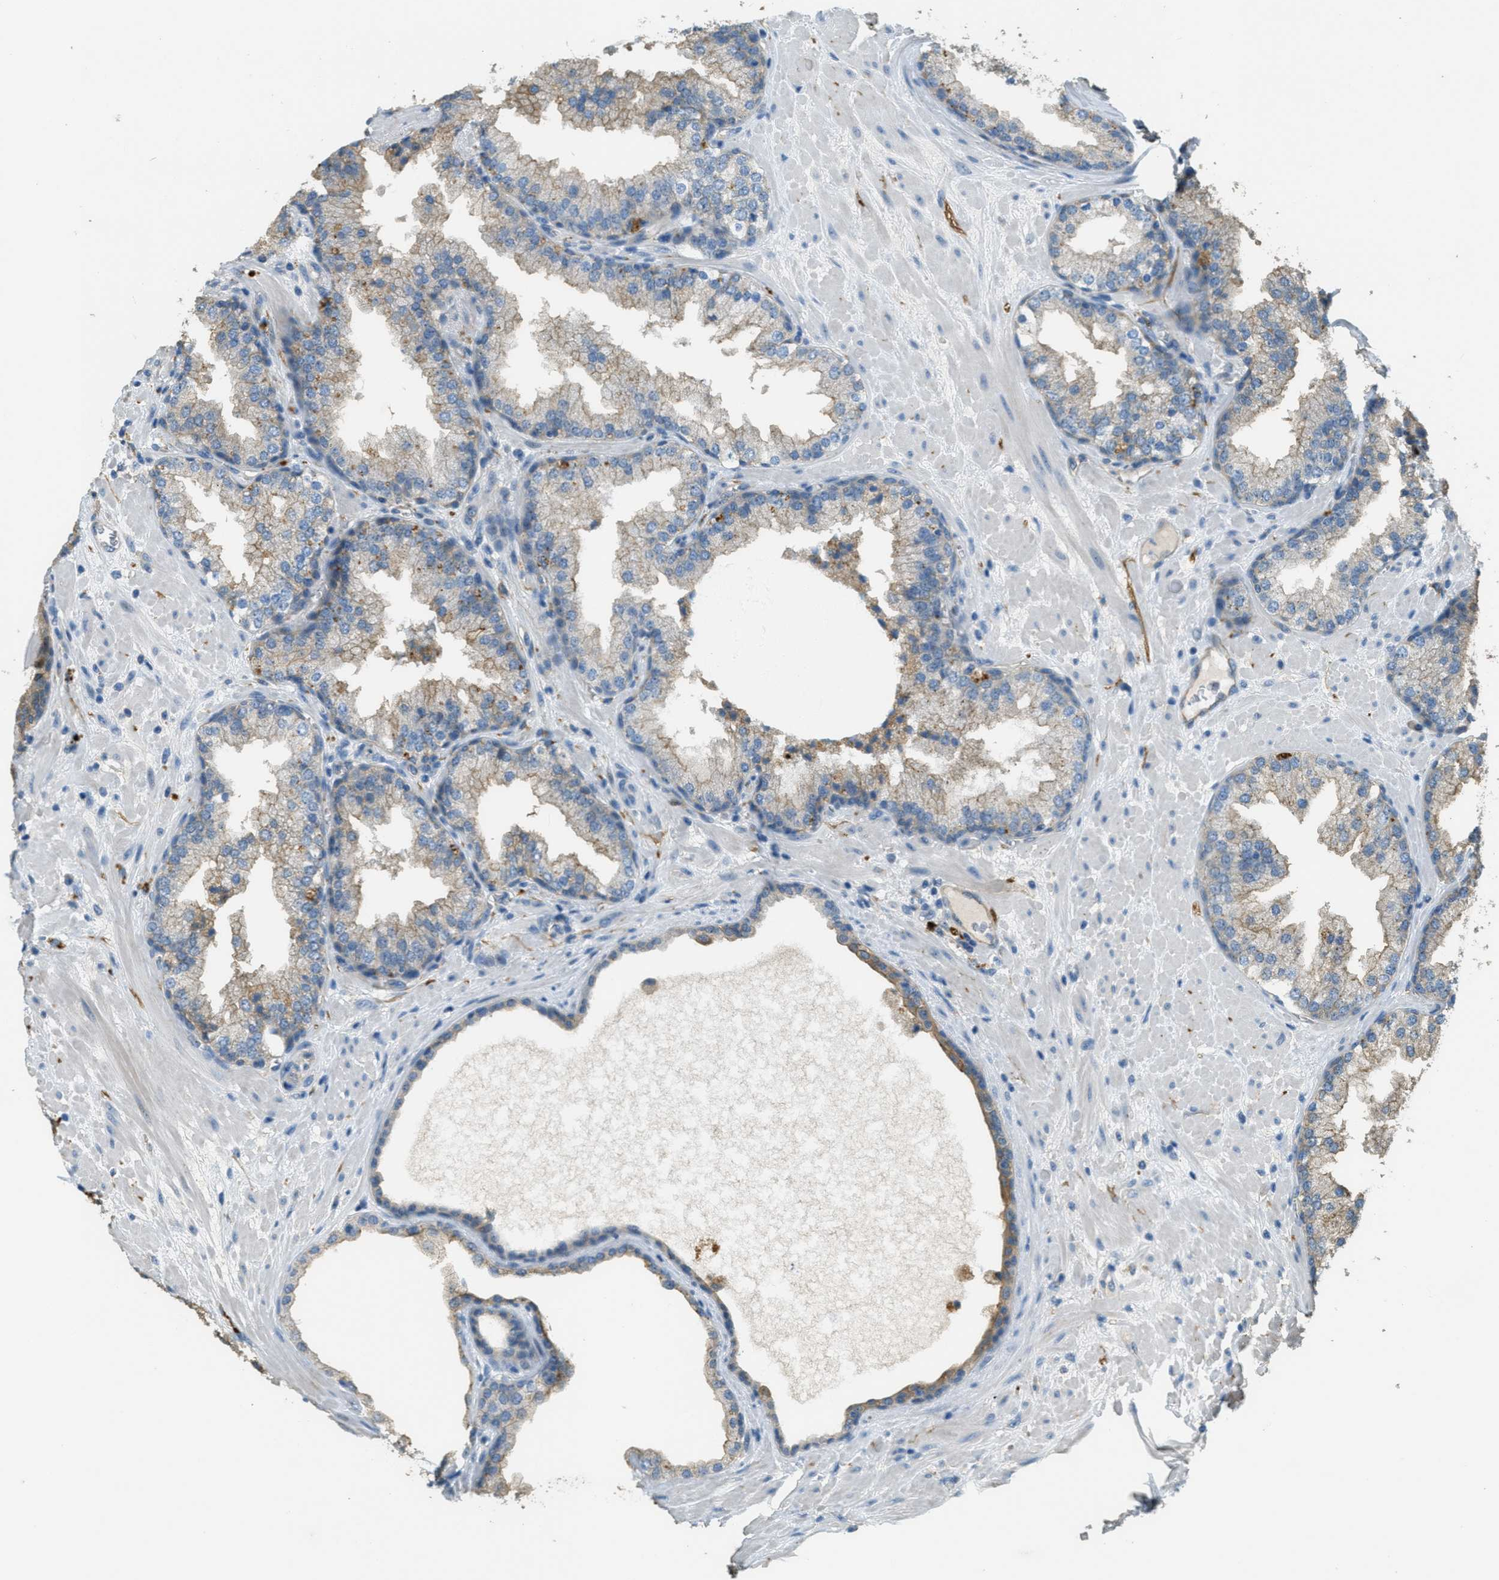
{"staining": {"intensity": "weak", "quantity": "25%-75%", "location": "cytoplasmic/membranous"}, "tissue": "prostate", "cell_type": "Glandular cells", "image_type": "normal", "snomed": [{"axis": "morphology", "description": "Normal tissue, NOS"}, {"axis": "topography", "description": "Prostate"}], "caption": "This image demonstrates IHC staining of benign prostate, with low weak cytoplasmic/membranous positivity in about 25%-75% of glandular cells.", "gene": "OSMR", "patient": {"sex": "male", "age": 51}}